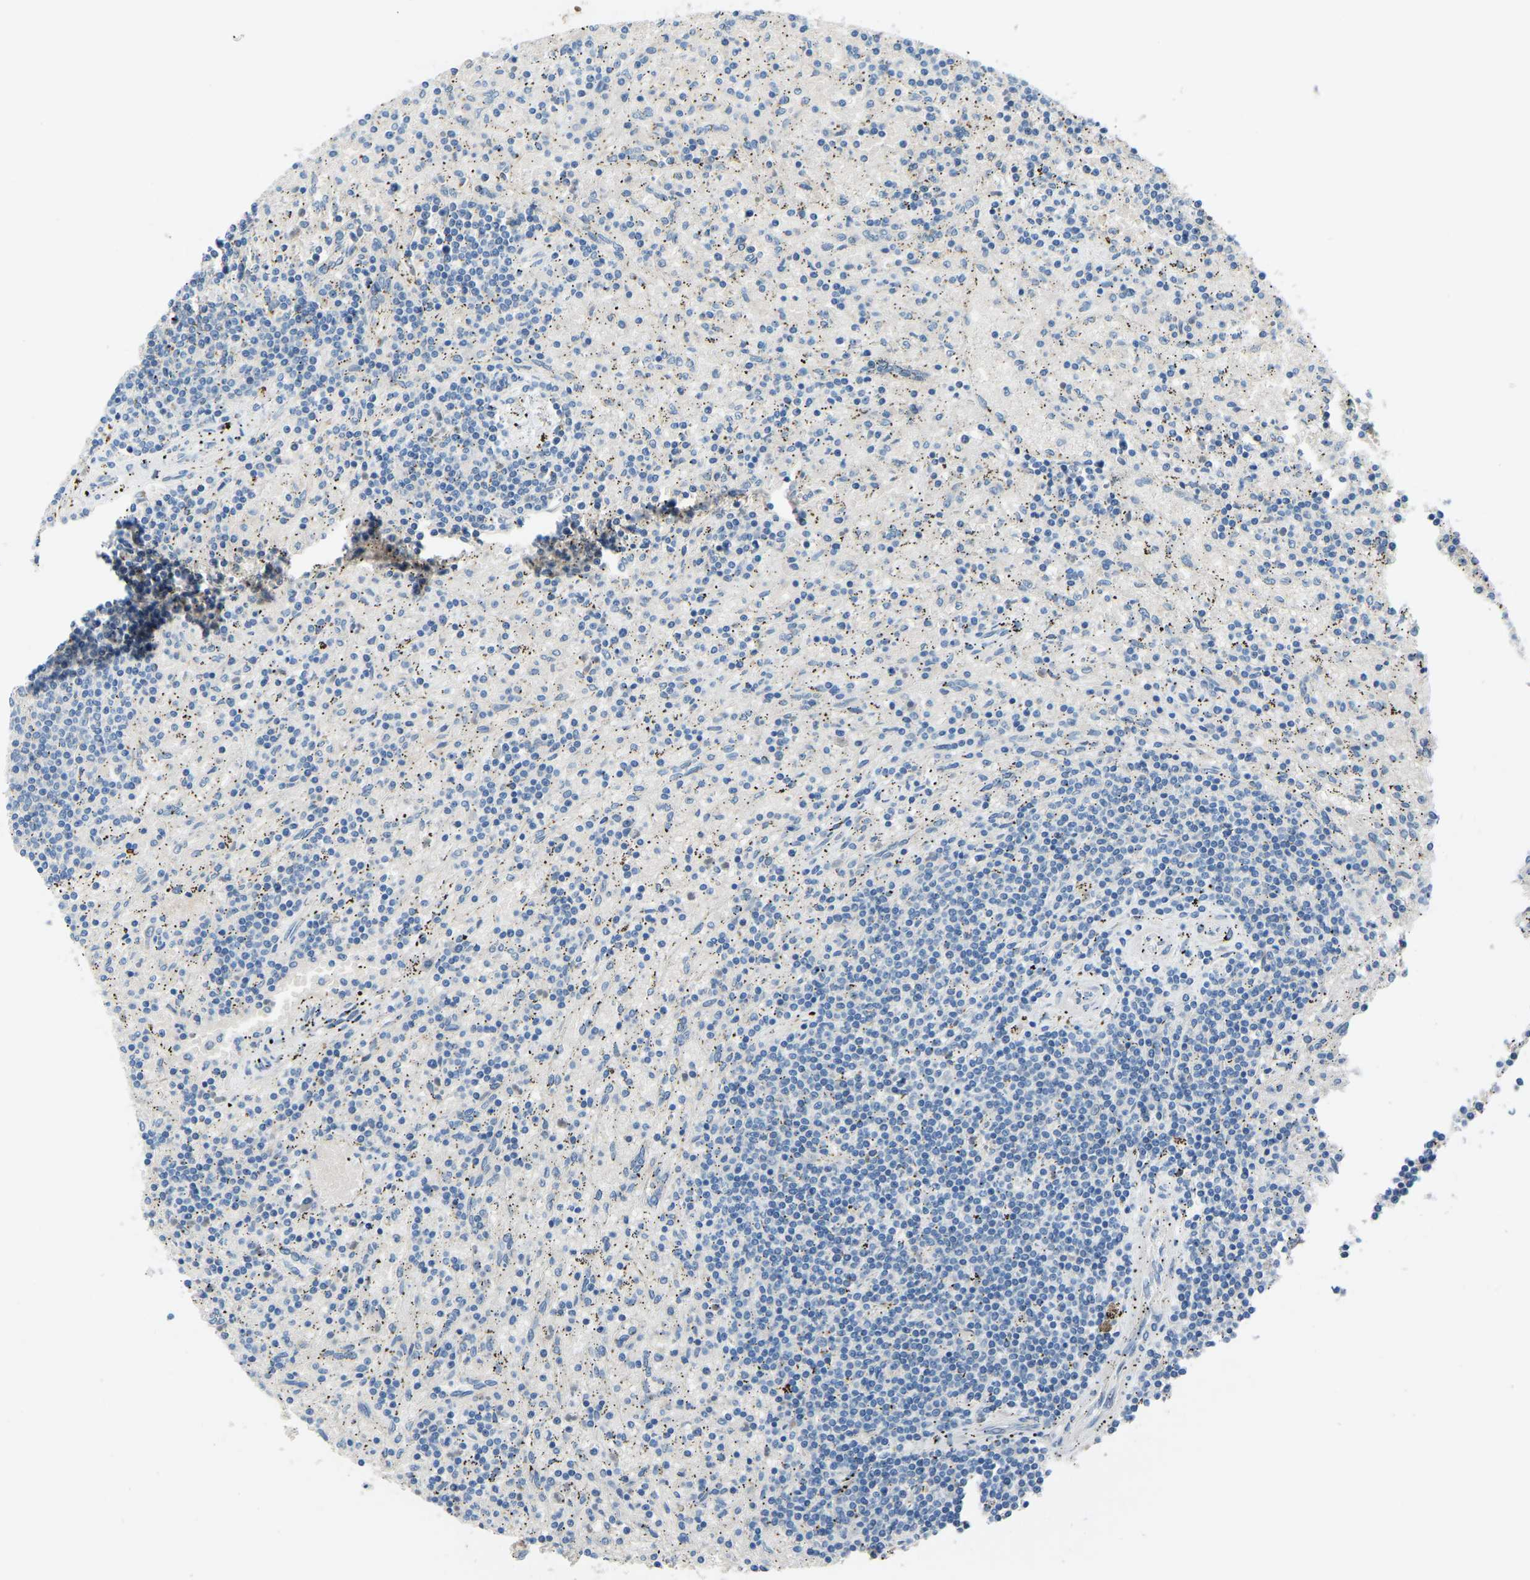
{"staining": {"intensity": "negative", "quantity": "none", "location": "none"}, "tissue": "lymphoma", "cell_type": "Tumor cells", "image_type": "cancer", "snomed": [{"axis": "morphology", "description": "Malignant lymphoma, non-Hodgkin's type, Low grade"}, {"axis": "topography", "description": "Spleen"}], "caption": "Image shows no protein expression in tumor cells of lymphoma tissue.", "gene": "CDK2AP1", "patient": {"sex": "male", "age": 76}}